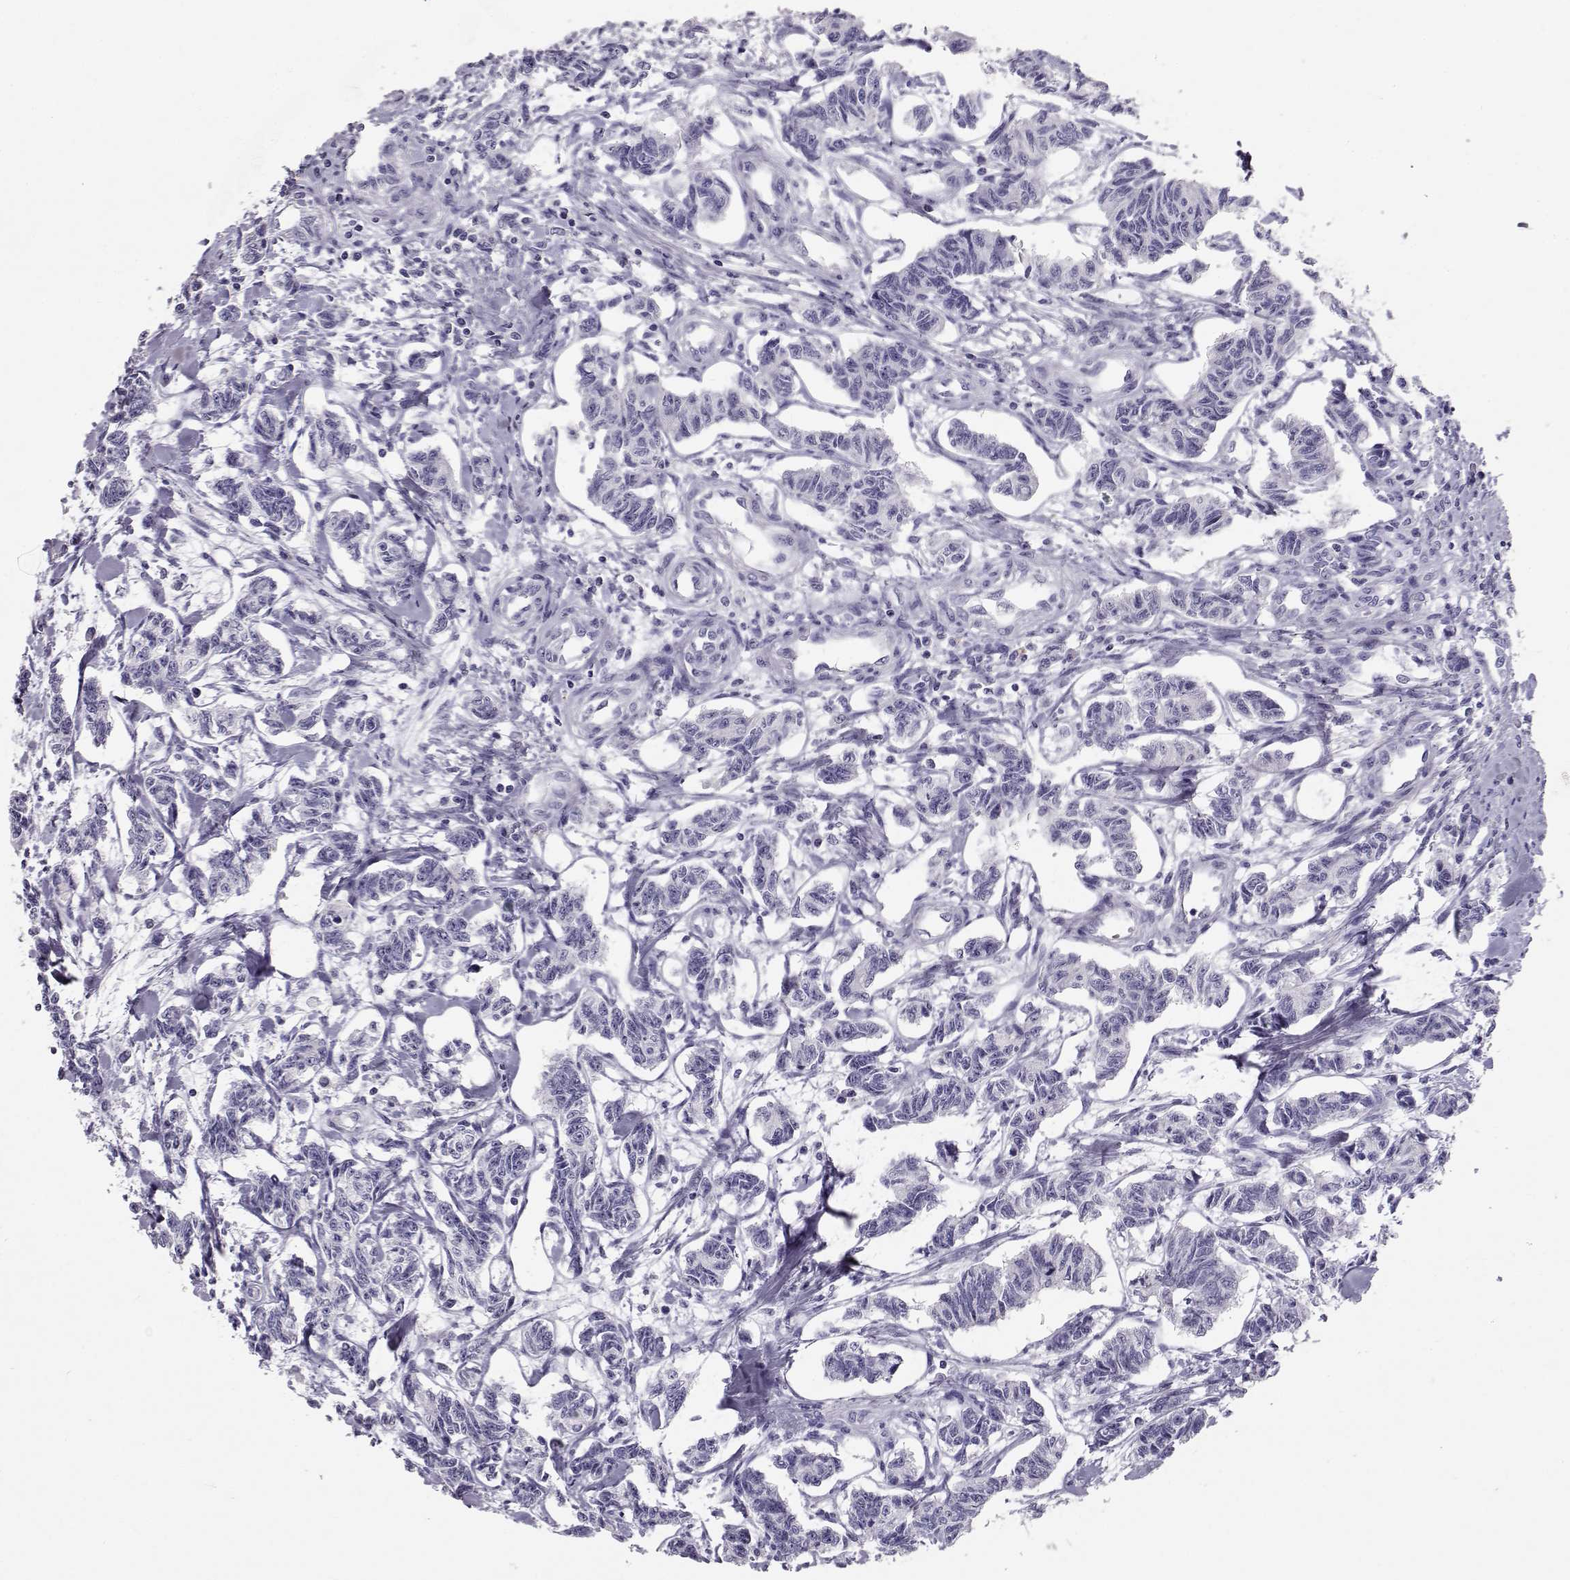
{"staining": {"intensity": "negative", "quantity": "none", "location": "none"}, "tissue": "carcinoid", "cell_type": "Tumor cells", "image_type": "cancer", "snomed": [{"axis": "morphology", "description": "Carcinoid, malignant, NOS"}, {"axis": "topography", "description": "Kidney"}], "caption": "Malignant carcinoid was stained to show a protein in brown. There is no significant expression in tumor cells.", "gene": "RD3", "patient": {"sex": "female", "age": 41}}